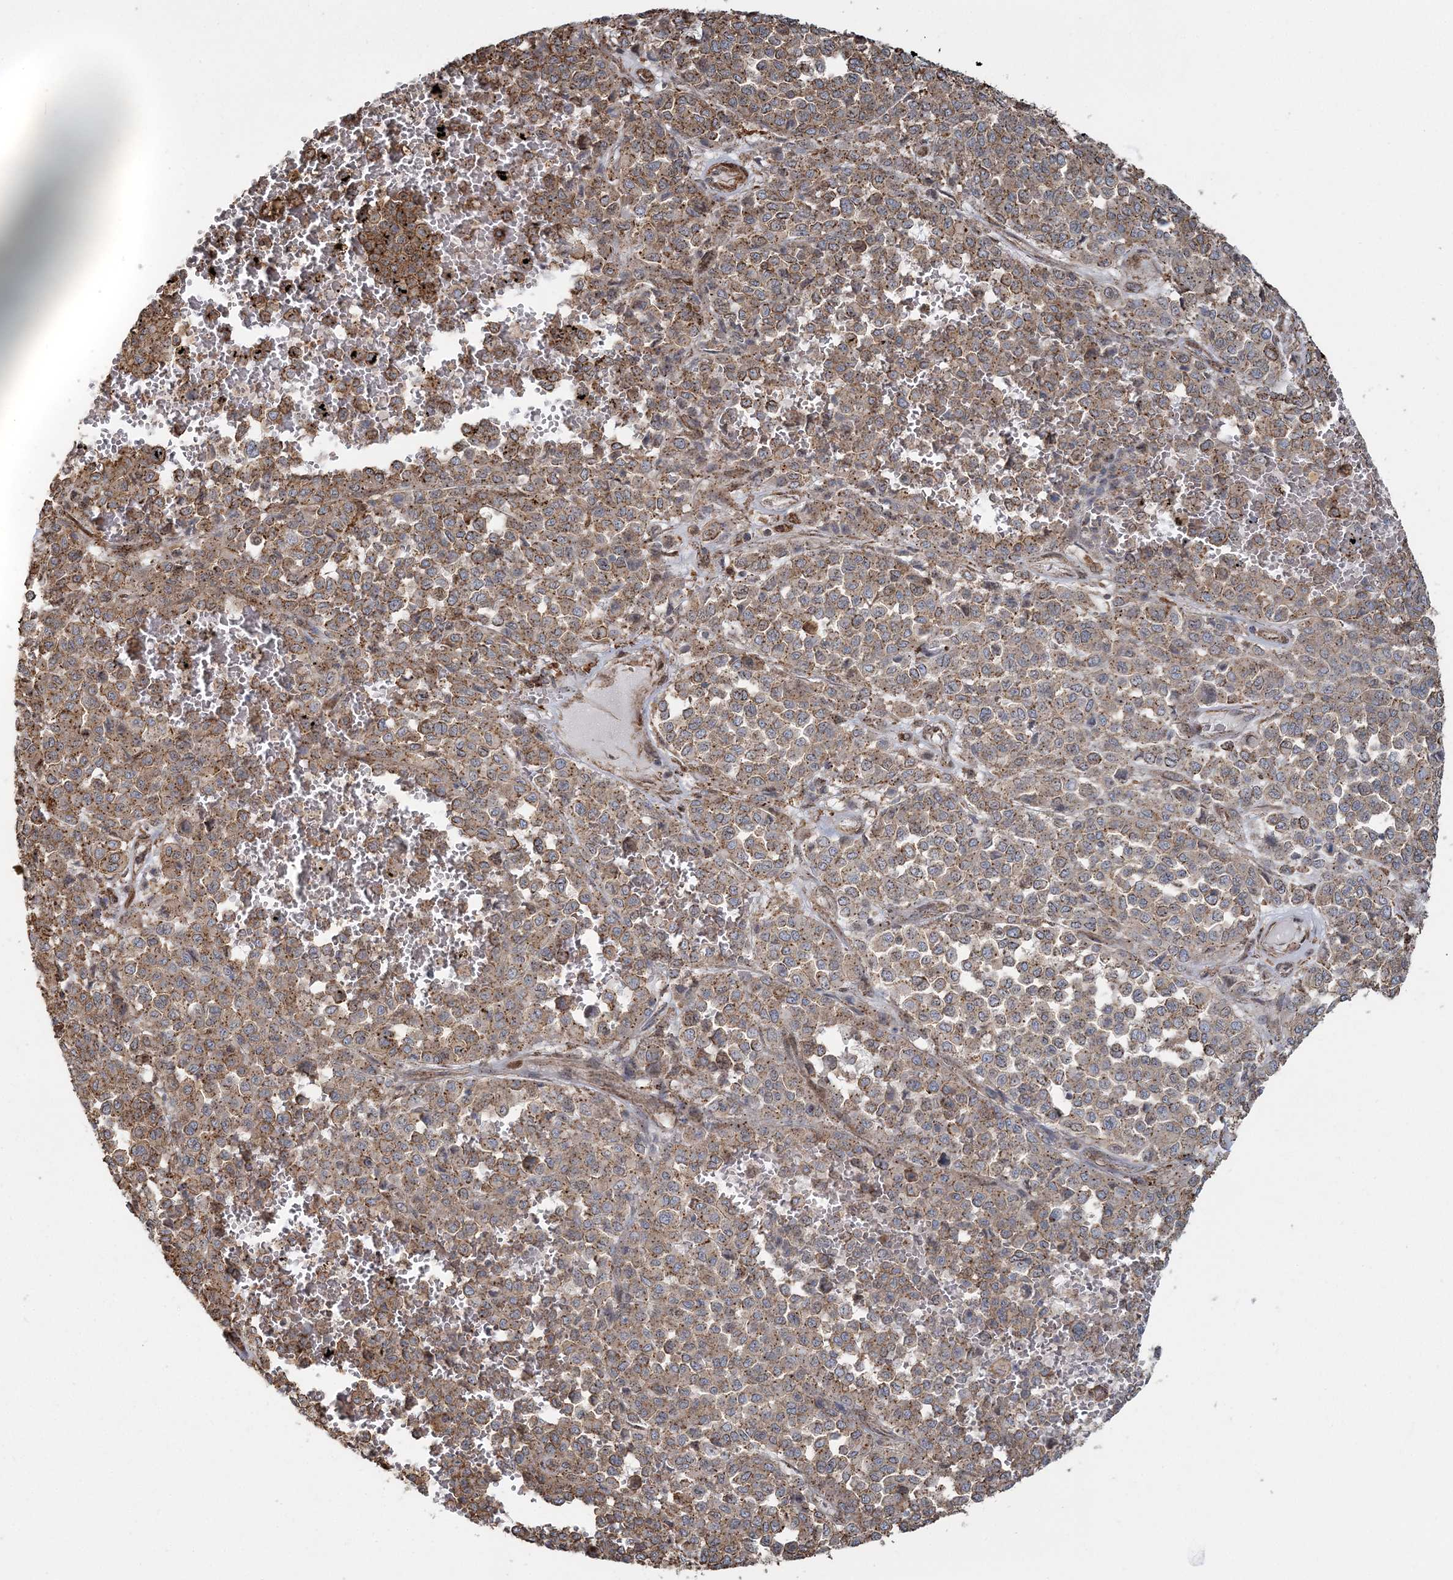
{"staining": {"intensity": "moderate", "quantity": ">75%", "location": "cytoplasmic/membranous"}, "tissue": "melanoma", "cell_type": "Tumor cells", "image_type": "cancer", "snomed": [{"axis": "morphology", "description": "Malignant melanoma, Metastatic site"}, {"axis": "topography", "description": "Pancreas"}], "caption": "Immunohistochemistry (IHC) micrograph of human melanoma stained for a protein (brown), which reveals medium levels of moderate cytoplasmic/membranous positivity in about >75% of tumor cells.", "gene": "TRAF3IP2", "patient": {"sex": "female", "age": 30}}